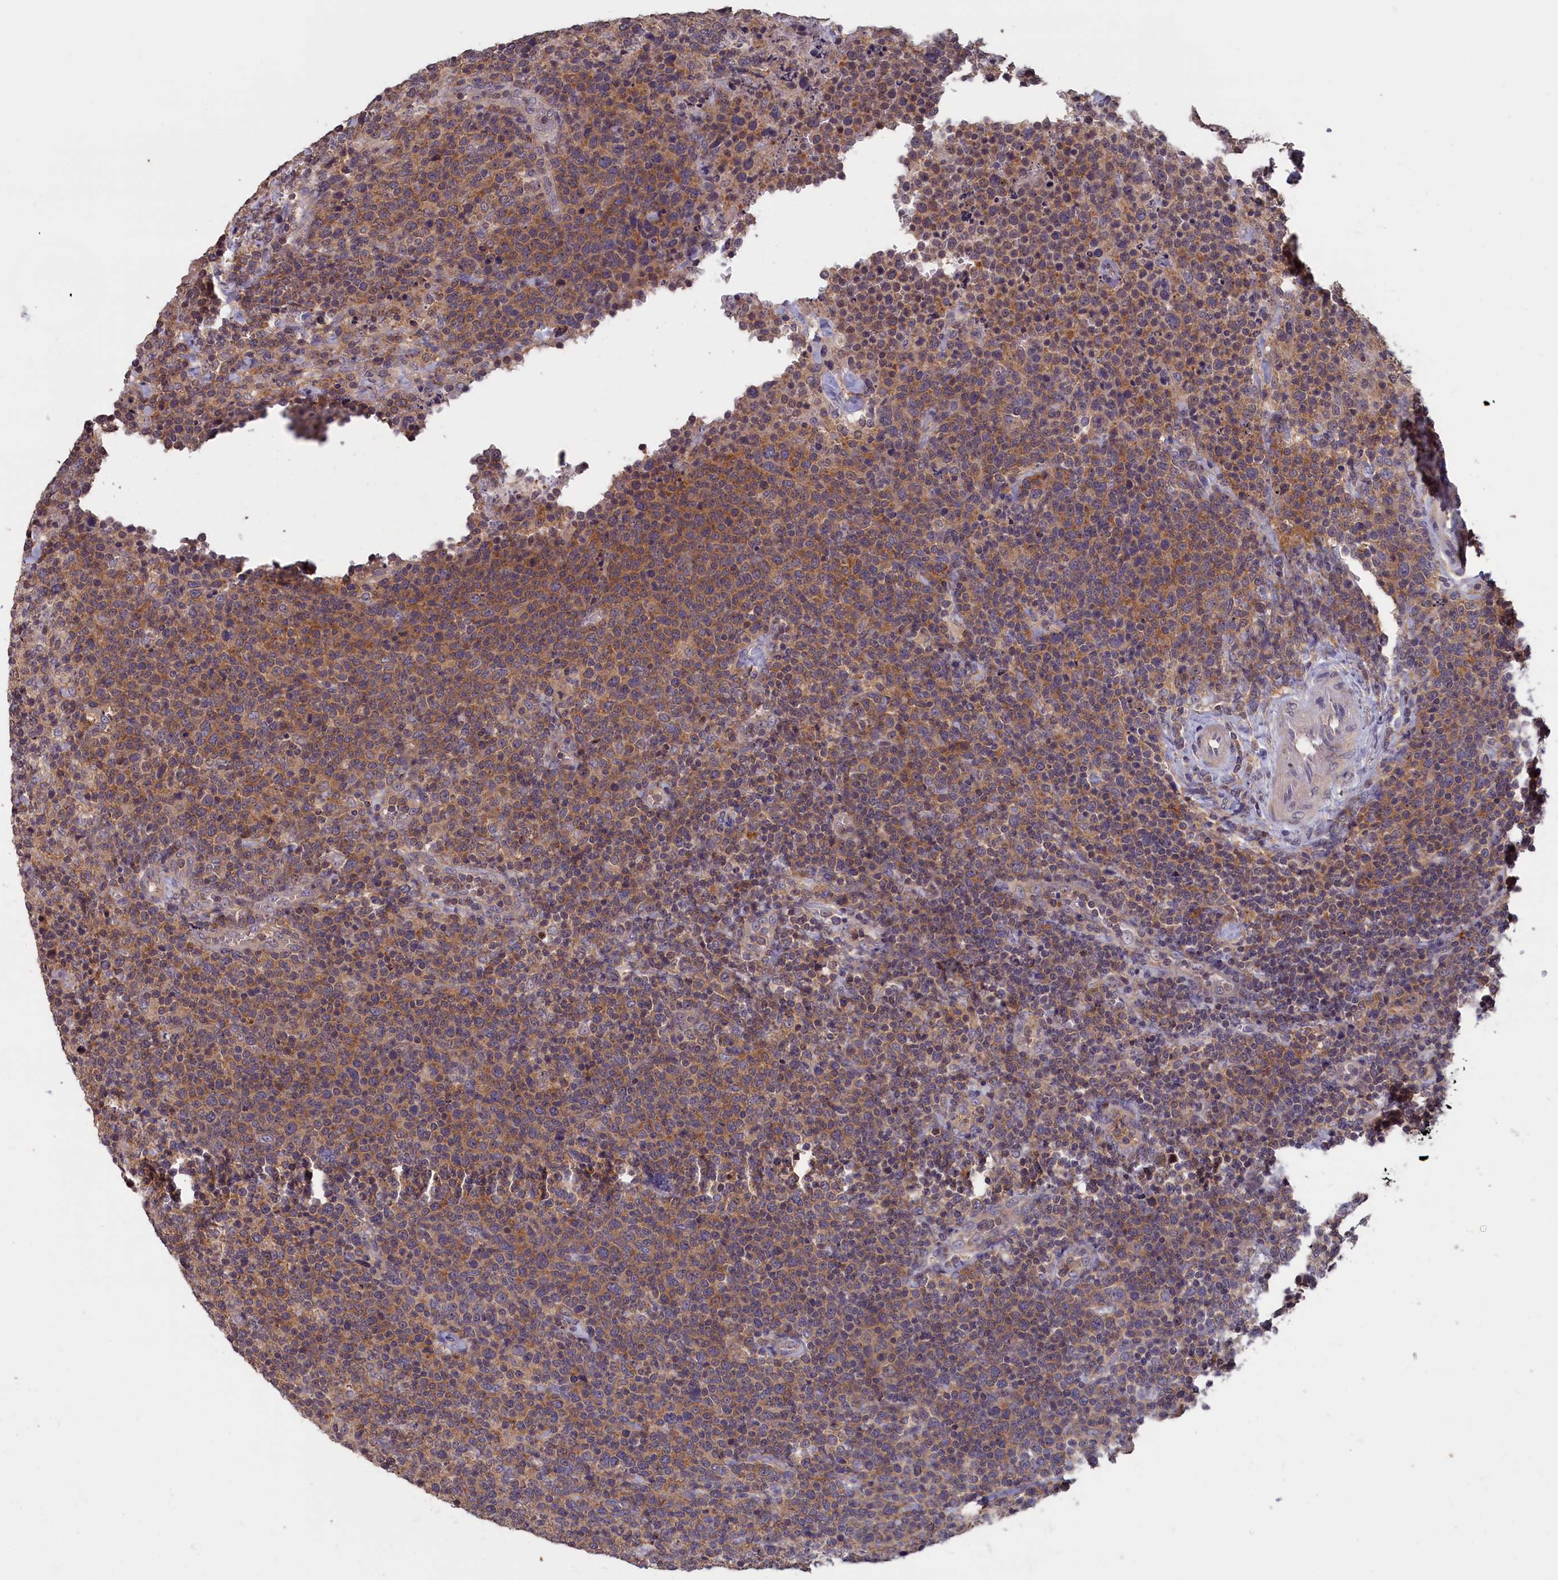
{"staining": {"intensity": "moderate", "quantity": "25%-75%", "location": "cytoplasmic/membranous"}, "tissue": "lymphoma", "cell_type": "Tumor cells", "image_type": "cancer", "snomed": [{"axis": "morphology", "description": "Malignant lymphoma, non-Hodgkin's type, High grade"}, {"axis": "topography", "description": "Lymph node"}], "caption": "Protein expression analysis of human high-grade malignant lymphoma, non-Hodgkin's type reveals moderate cytoplasmic/membranous staining in about 25%-75% of tumor cells.", "gene": "CACTIN", "patient": {"sex": "male", "age": 61}}